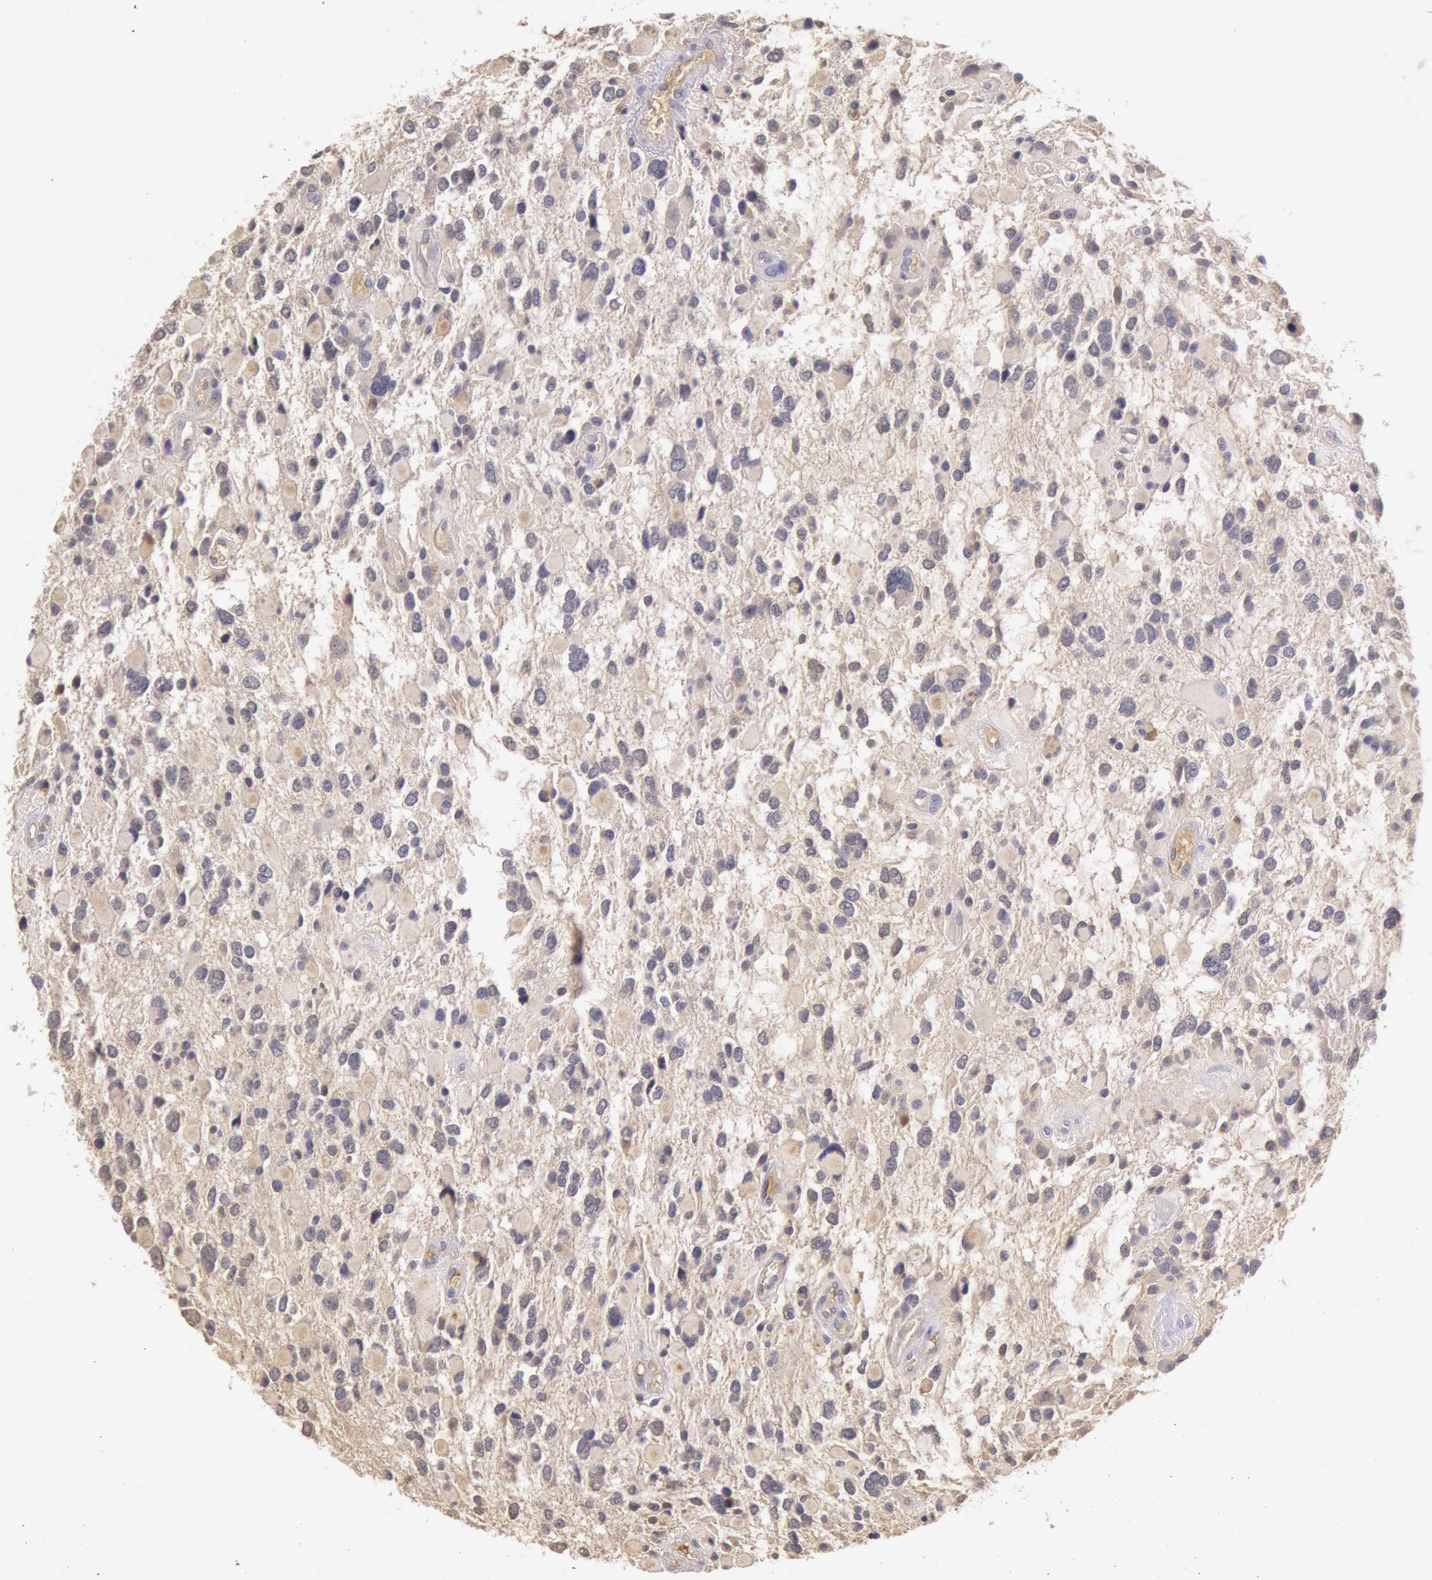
{"staining": {"intensity": "negative", "quantity": "none", "location": "none"}, "tissue": "glioma", "cell_type": "Tumor cells", "image_type": "cancer", "snomed": [{"axis": "morphology", "description": "Glioma, malignant, High grade"}, {"axis": "topography", "description": "Brain"}], "caption": "This is an IHC micrograph of human malignant high-grade glioma. There is no expression in tumor cells.", "gene": "C1R", "patient": {"sex": "female", "age": 37}}